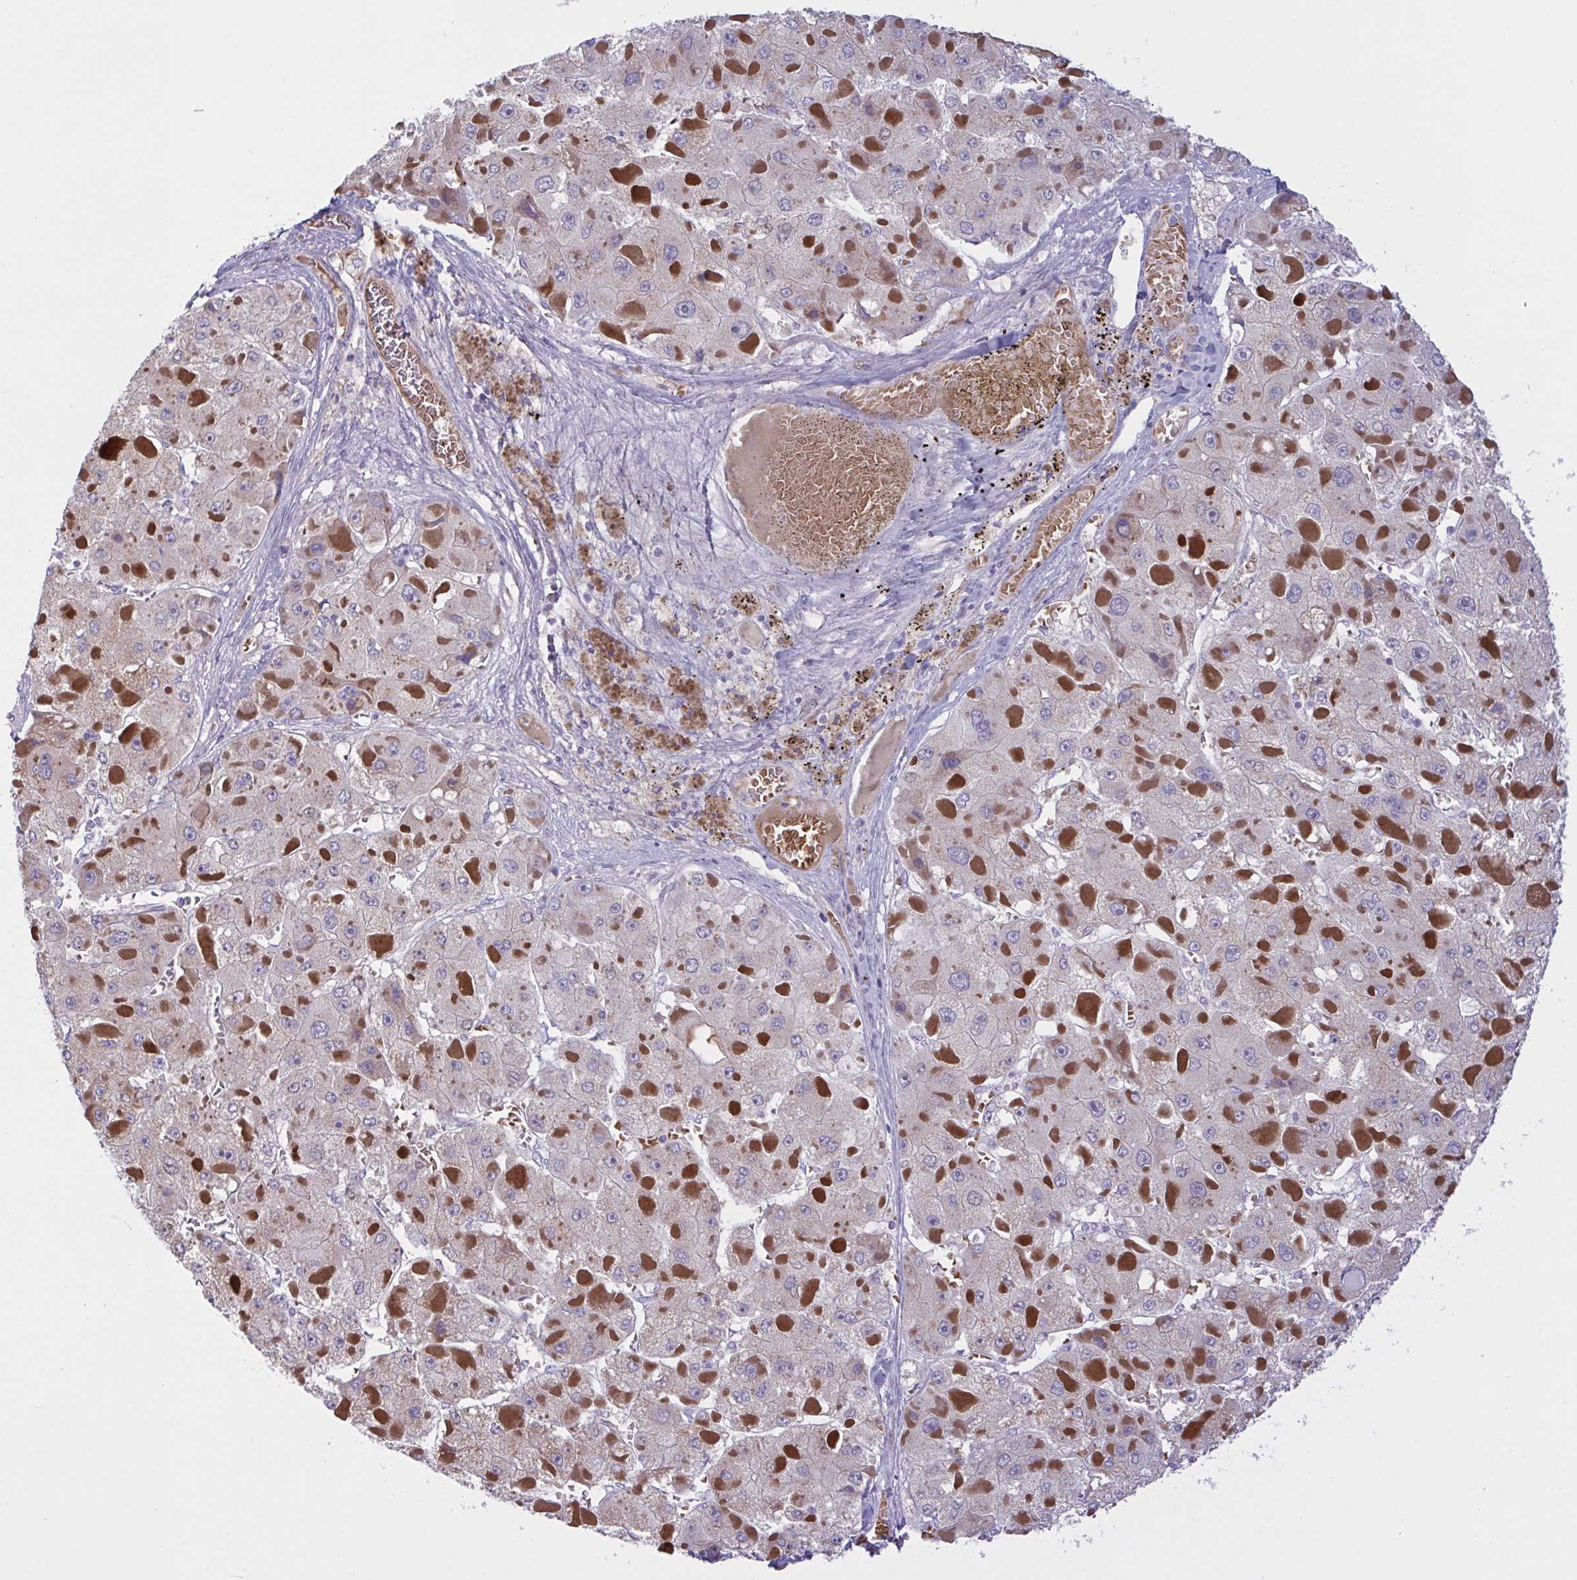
{"staining": {"intensity": "negative", "quantity": "none", "location": "none"}, "tissue": "liver cancer", "cell_type": "Tumor cells", "image_type": "cancer", "snomed": [{"axis": "morphology", "description": "Carcinoma, Hepatocellular, NOS"}, {"axis": "topography", "description": "Liver"}], "caption": "DAB (3,3'-diaminobenzidine) immunohistochemical staining of liver cancer shows no significant positivity in tumor cells.", "gene": "VWC2", "patient": {"sex": "female", "age": 73}}